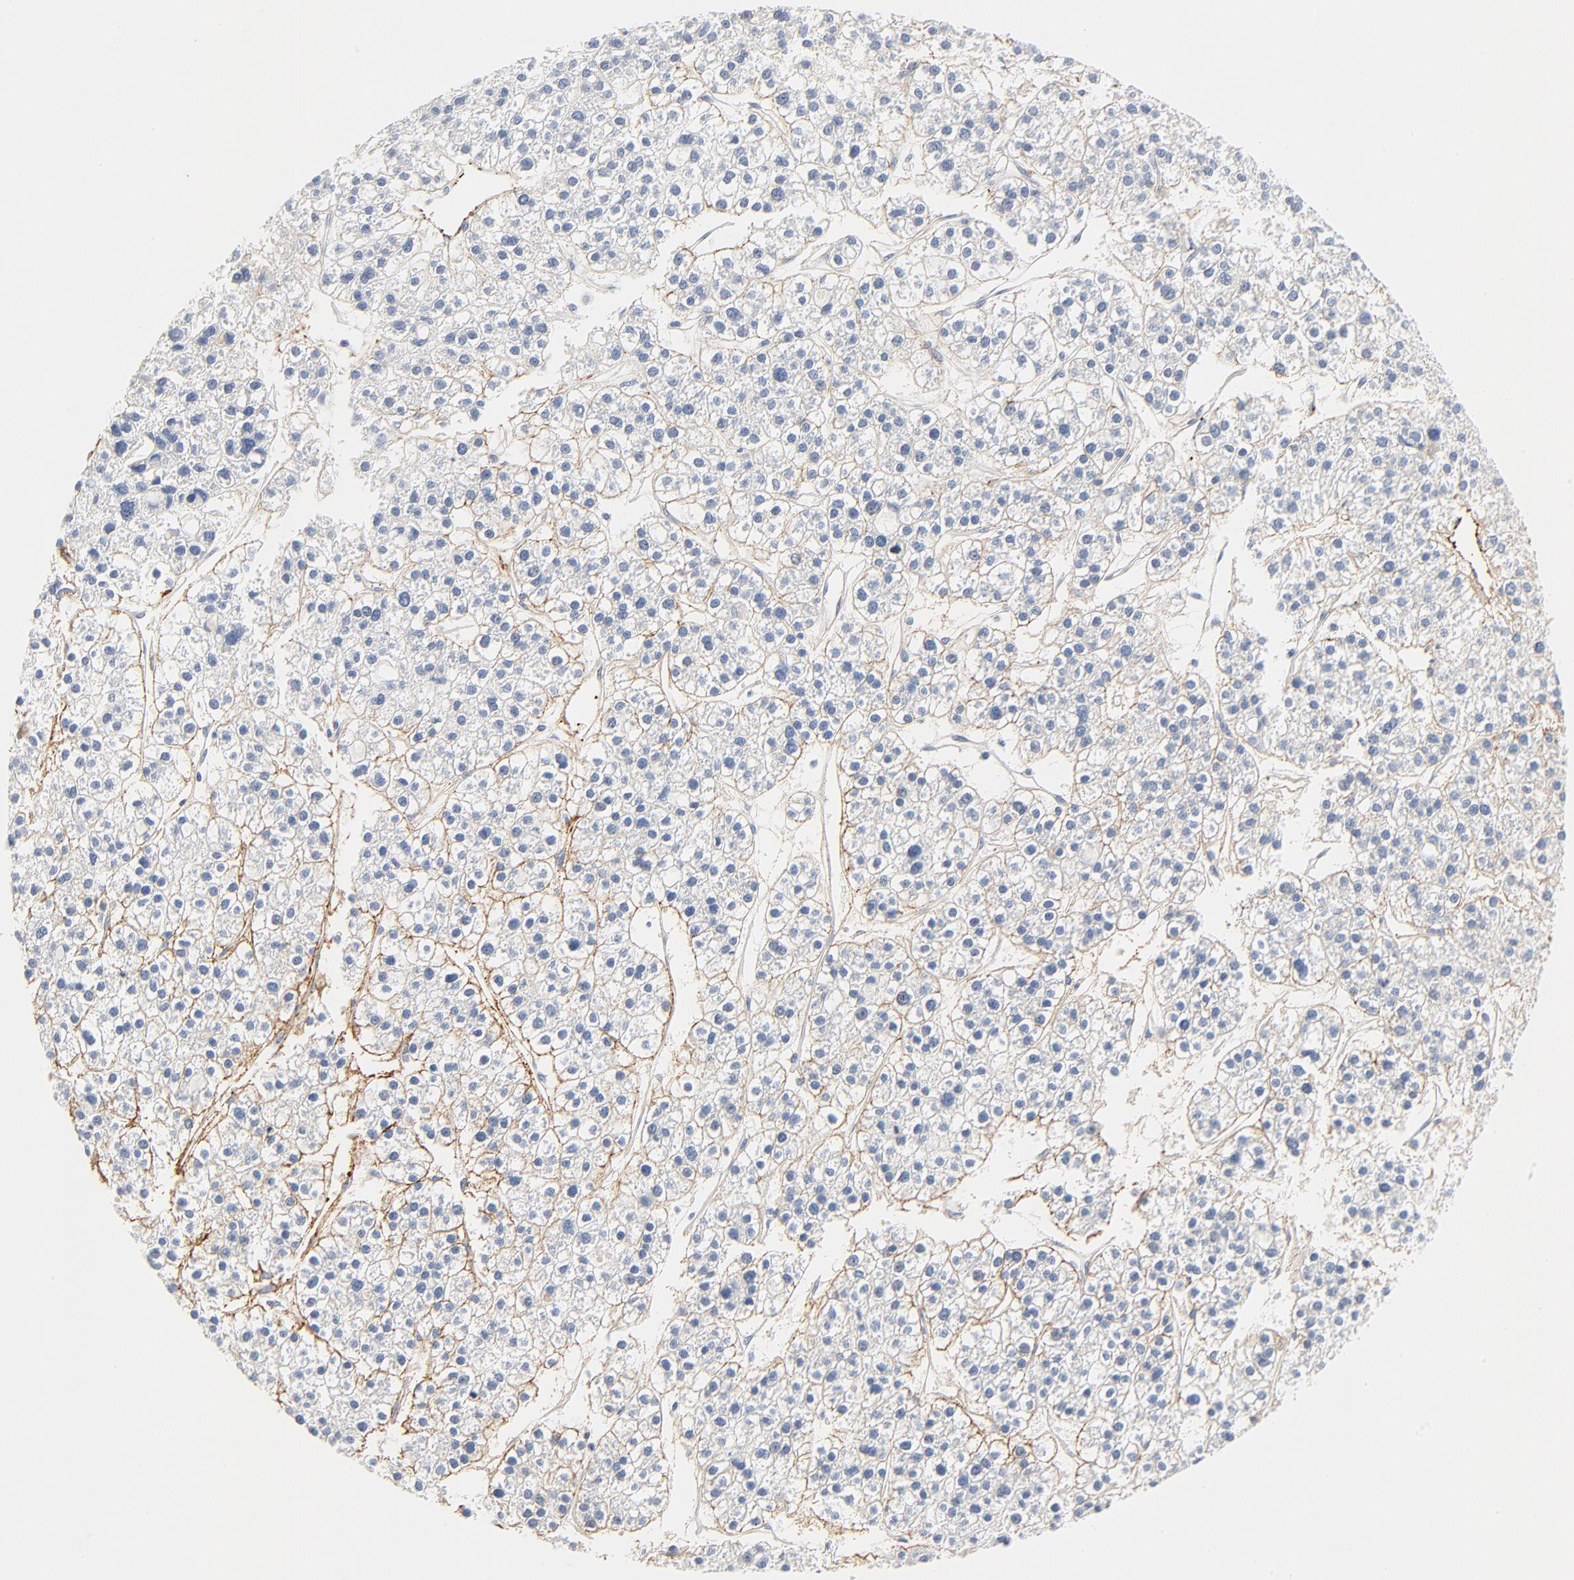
{"staining": {"intensity": "negative", "quantity": "none", "location": "none"}, "tissue": "liver cancer", "cell_type": "Tumor cells", "image_type": "cancer", "snomed": [{"axis": "morphology", "description": "Carcinoma, Hepatocellular, NOS"}, {"axis": "topography", "description": "Liver"}], "caption": "Tumor cells are negative for brown protein staining in liver cancer (hepatocellular carcinoma).", "gene": "GZMB", "patient": {"sex": "female", "age": 85}}